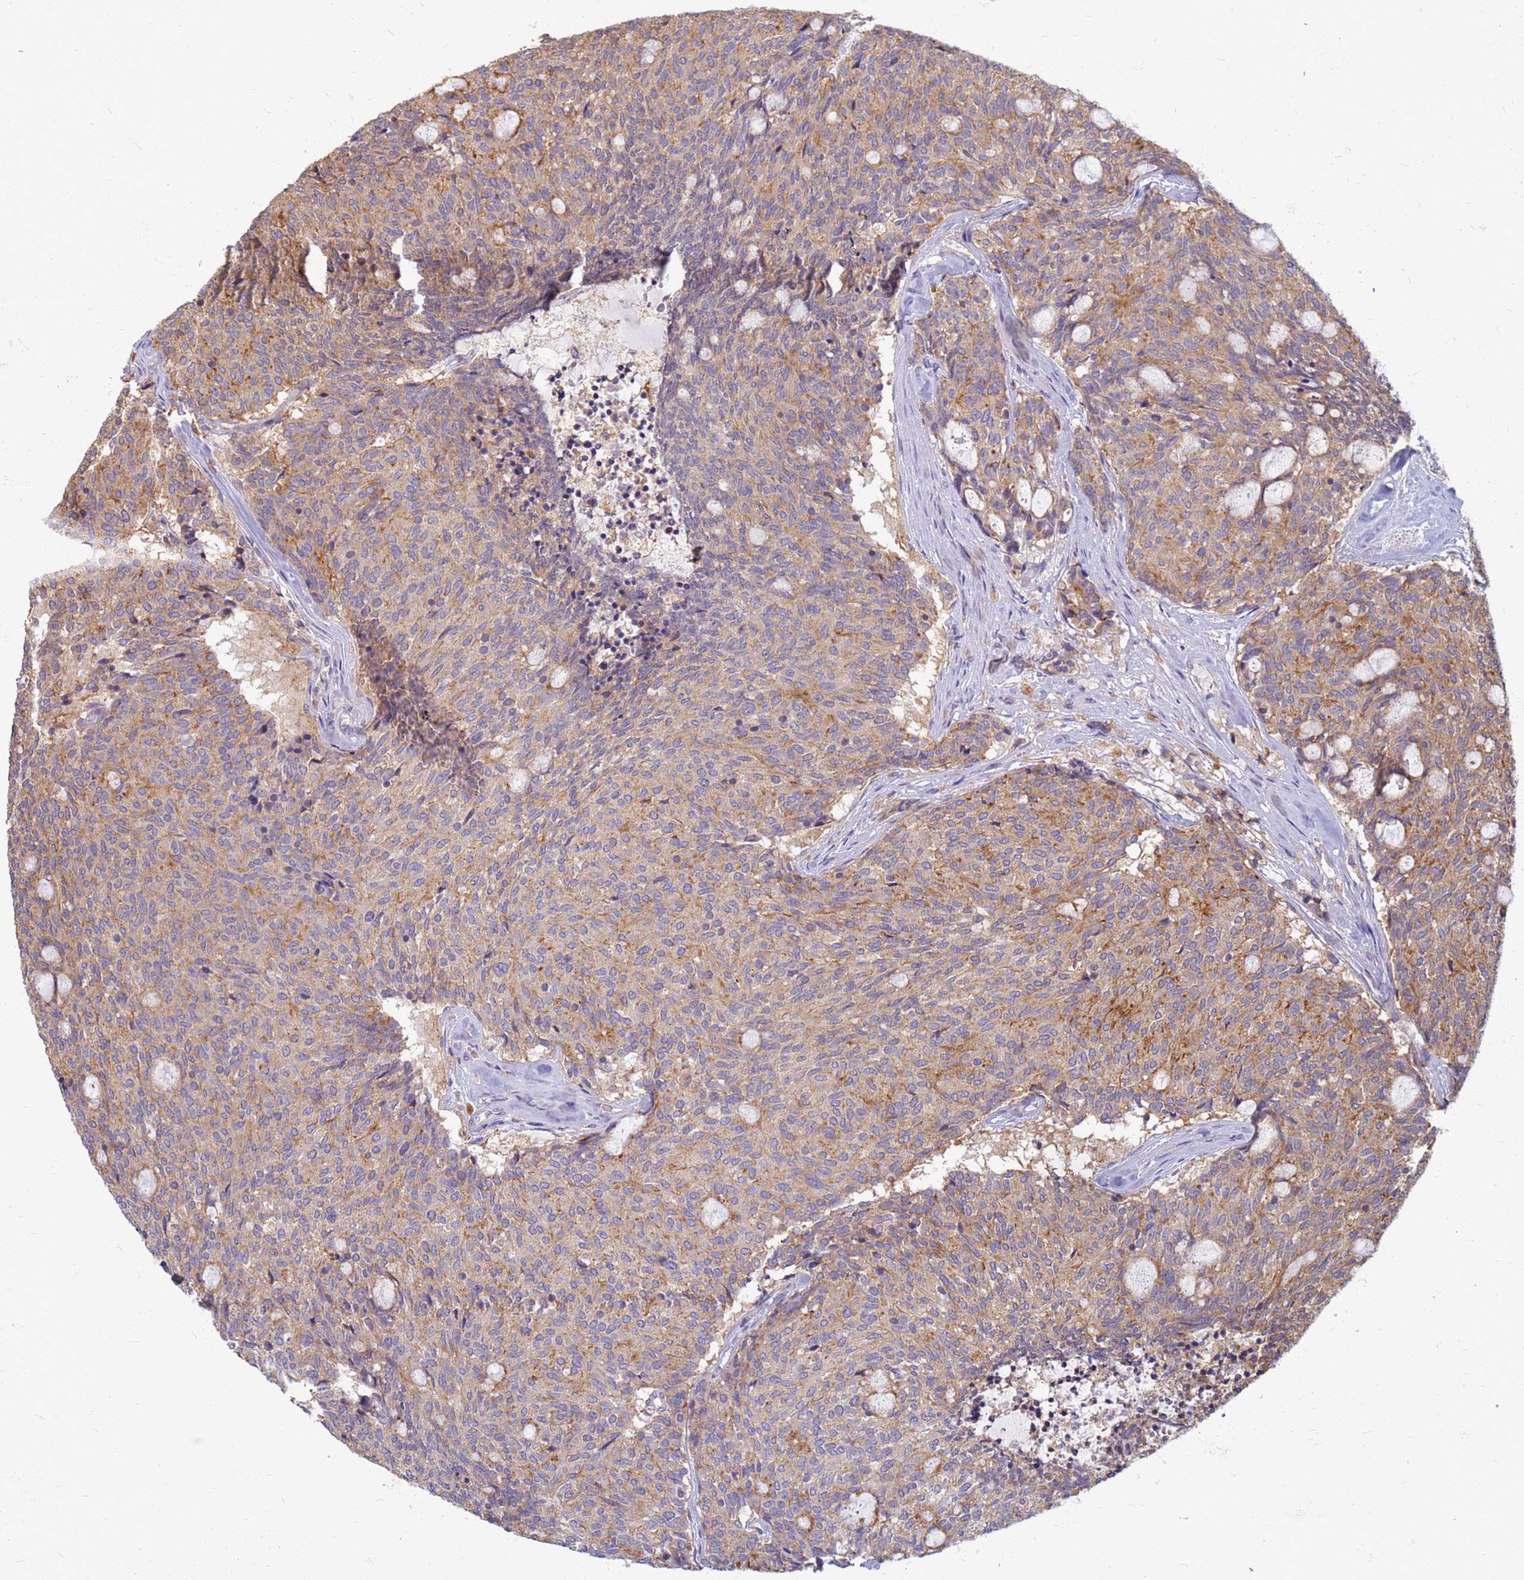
{"staining": {"intensity": "moderate", "quantity": "25%-75%", "location": "cytoplasmic/membranous"}, "tissue": "carcinoid", "cell_type": "Tumor cells", "image_type": "cancer", "snomed": [{"axis": "morphology", "description": "Carcinoid, malignant, NOS"}, {"axis": "topography", "description": "Pancreas"}], "caption": "Carcinoid stained with a brown dye reveals moderate cytoplasmic/membranous positive expression in about 25%-75% of tumor cells.", "gene": "ATP6V1E1", "patient": {"sex": "female", "age": 54}}